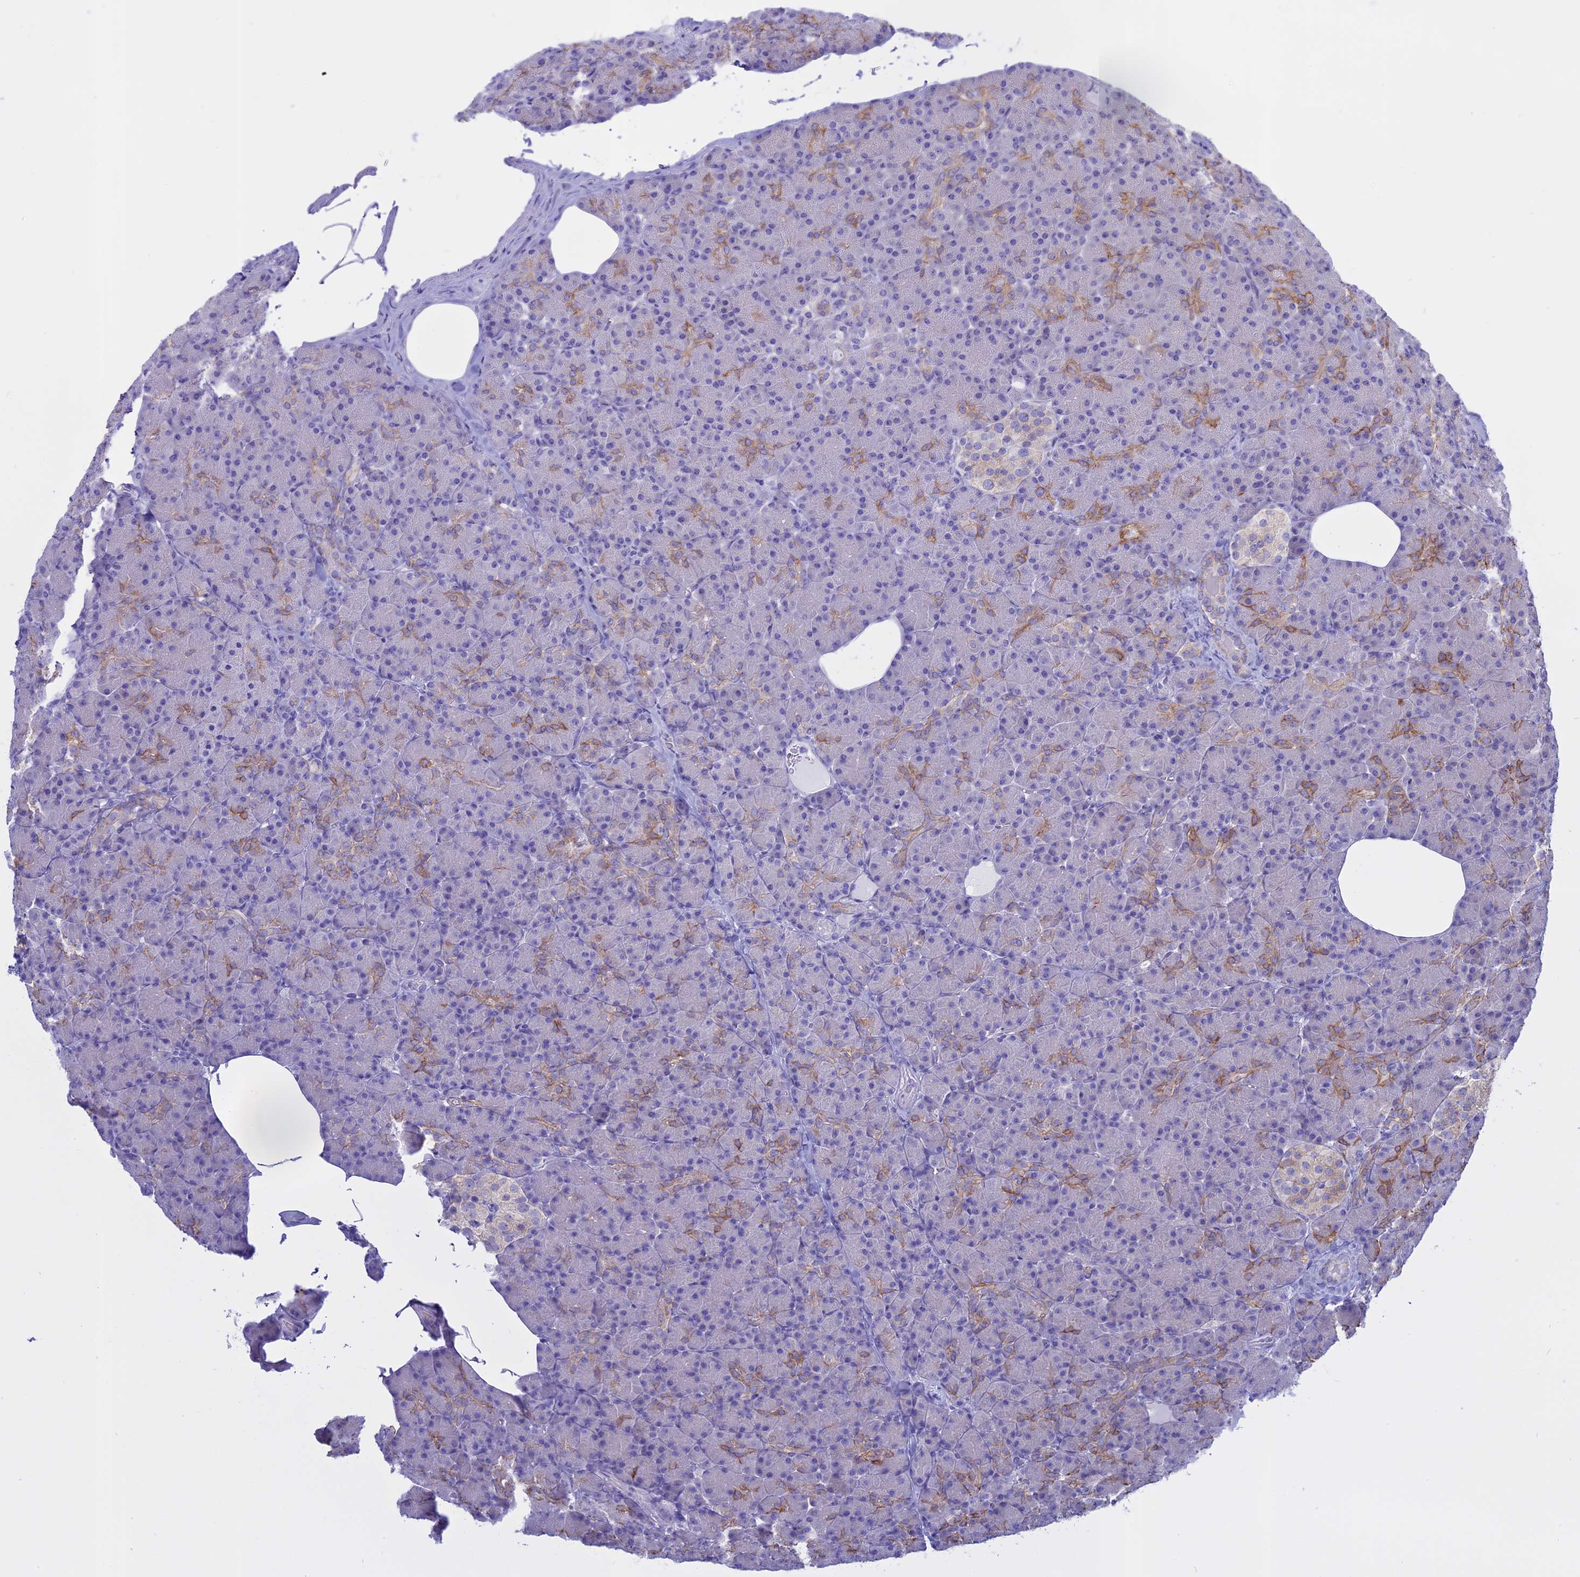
{"staining": {"intensity": "moderate", "quantity": "25%-75%", "location": "cytoplasmic/membranous"}, "tissue": "pancreas", "cell_type": "Exocrine glandular cells", "image_type": "normal", "snomed": [{"axis": "morphology", "description": "Normal tissue, NOS"}, {"axis": "topography", "description": "Pancreas"}], "caption": "Normal pancreas shows moderate cytoplasmic/membranous expression in approximately 25%-75% of exocrine glandular cells Using DAB (brown) and hematoxylin (blue) stains, captured at high magnification using brightfield microscopy..", "gene": "AHCYL1", "patient": {"sex": "female", "age": 43}}